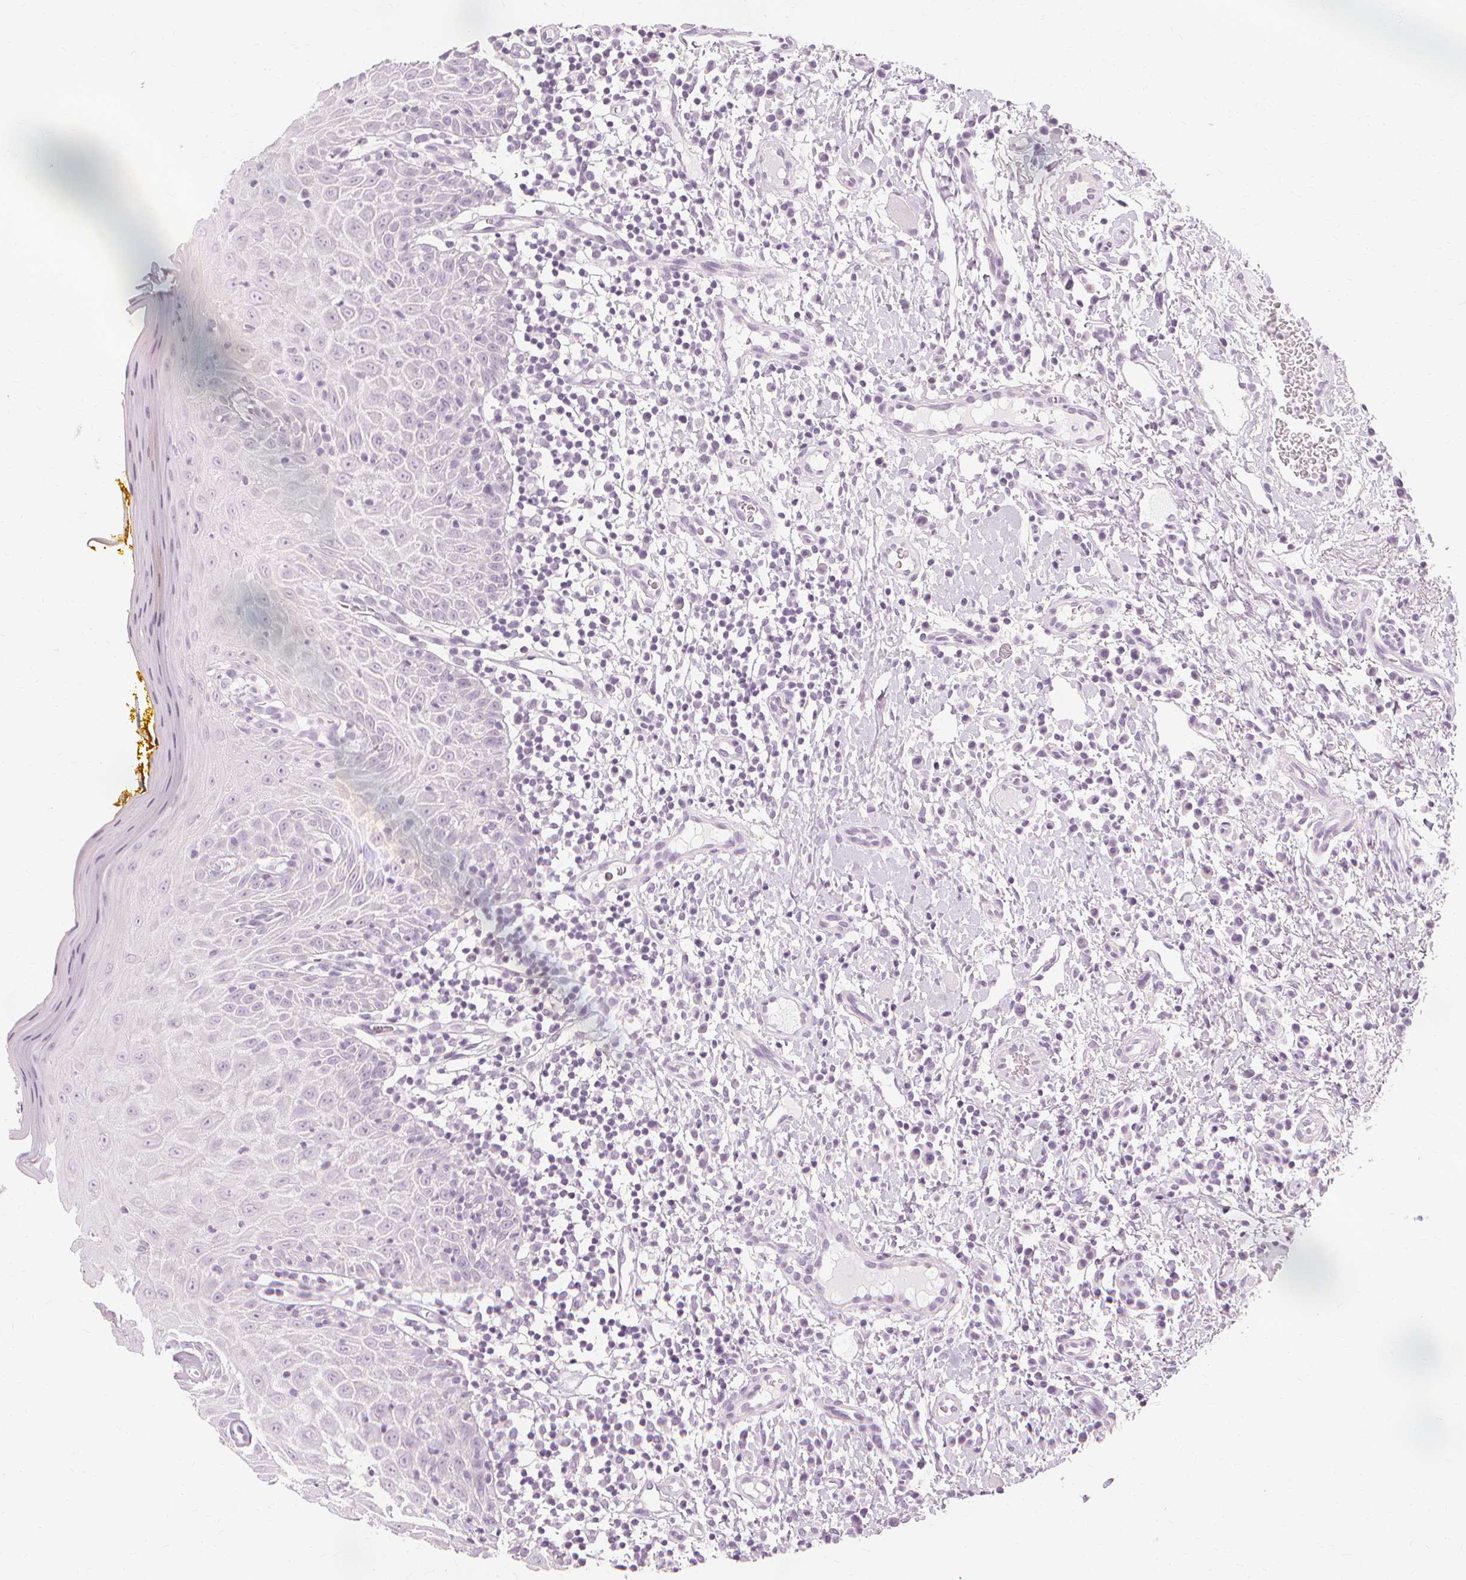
{"staining": {"intensity": "negative", "quantity": "none", "location": "none"}, "tissue": "oral mucosa", "cell_type": "Squamous epithelial cells", "image_type": "normal", "snomed": [{"axis": "morphology", "description": "Normal tissue, NOS"}, {"axis": "topography", "description": "Oral tissue"}, {"axis": "topography", "description": "Tounge, NOS"}], "caption": "This is an immunohistochemistry histopathology image of normal oral mucosa. There is no staining in squamous epithelial cells.", "gene": "MUC12", "patient": {"sex": "female", "age": 58}}